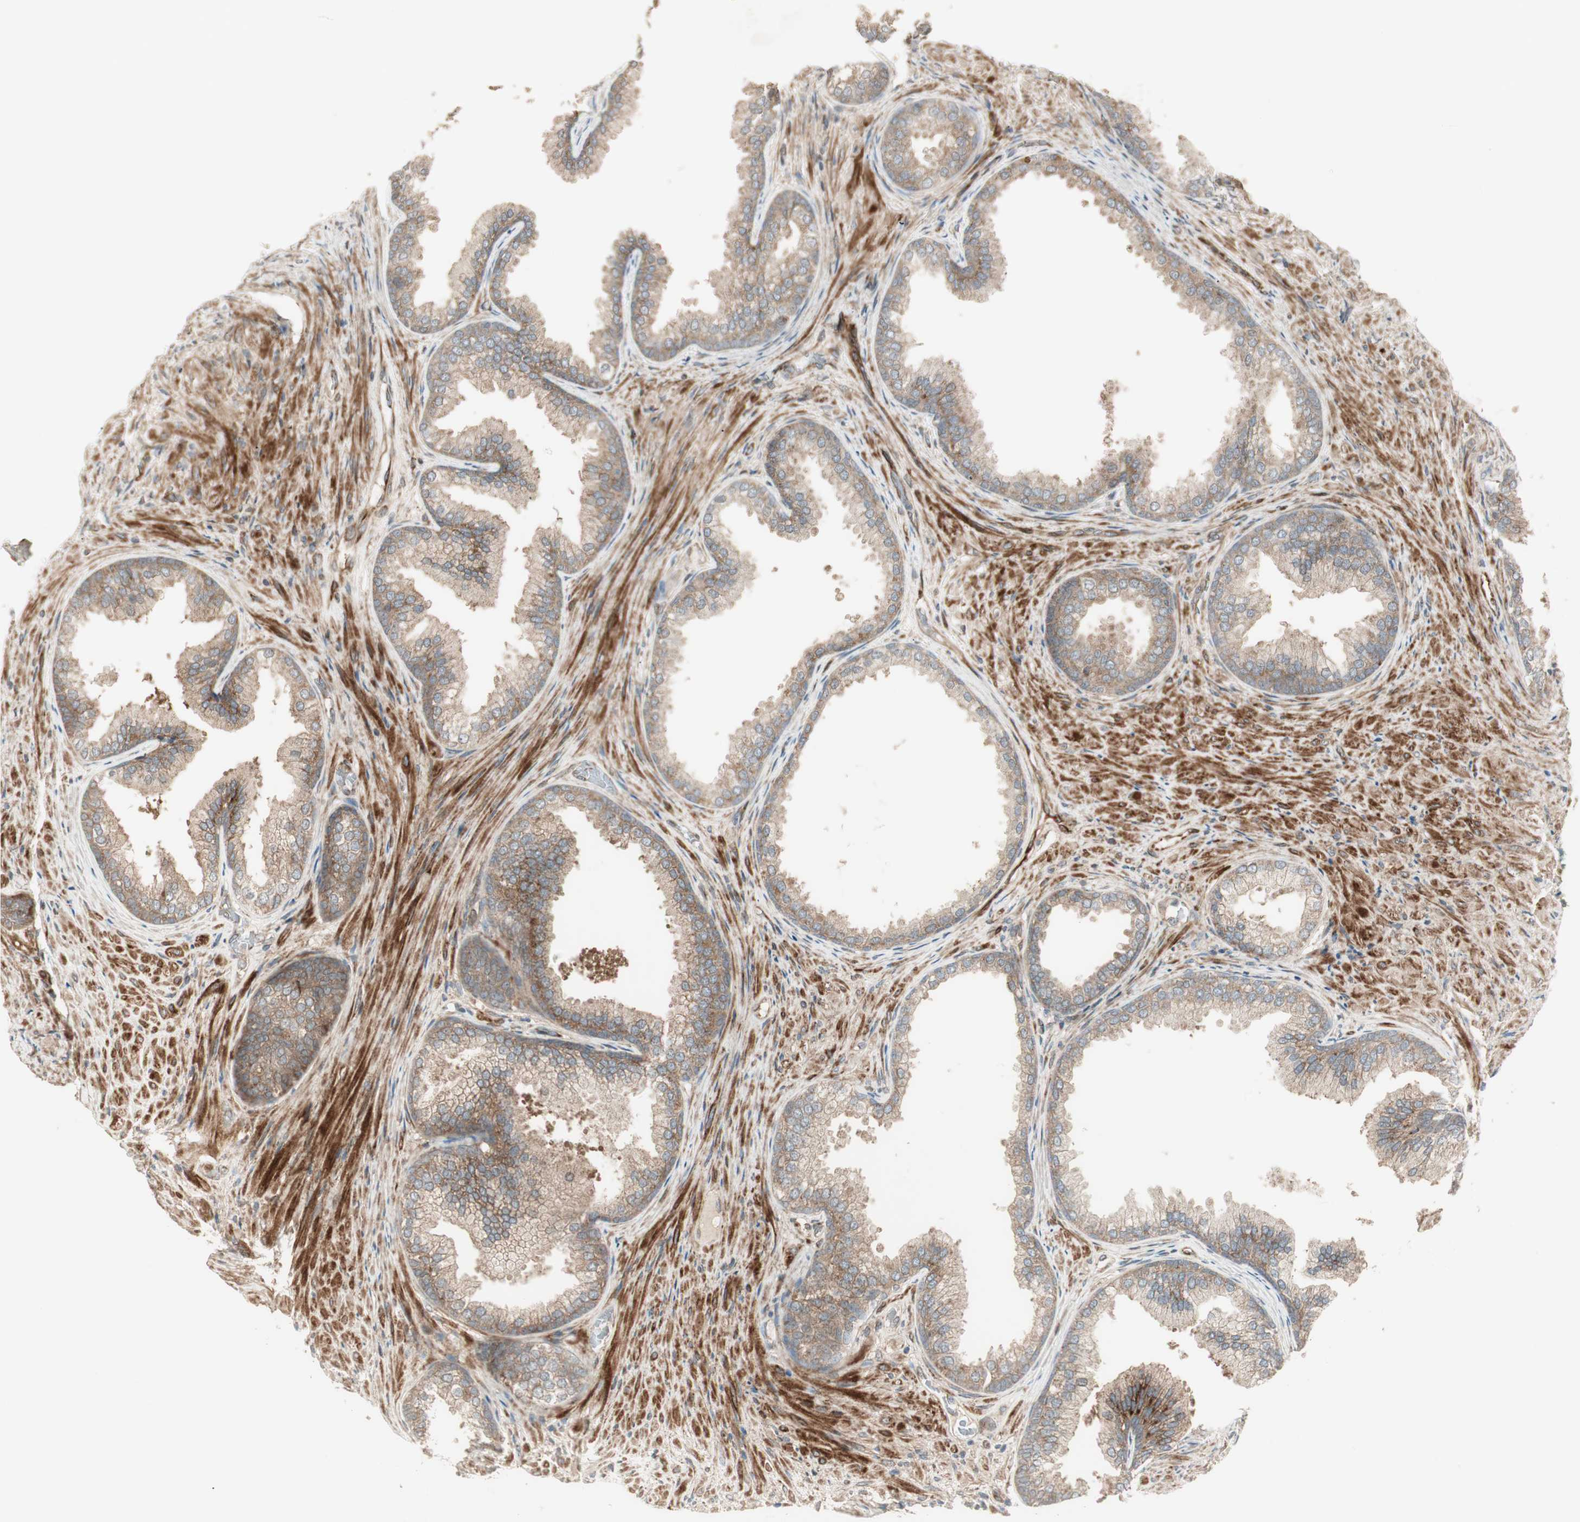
{"staining": {"intensity": "weak", "quantity": ">75%", "location": "cytoplasmic/membranous"}, "tissue": "prostate", "cell_type": "Glandular cells", "image_type": "normal", "snomed": [{"axis": "morphology", "description": "Normal tissue, NOS"}, {"axis": "topography", "description": "Prostate"}], "caption": "The histopathology image exhibits staining of unremarkable prostate, revealing weak cytoplasmic/membranous protein positivity (brown color) within glandular cells. The protein of interest is shown in brown color, while the nuclei are stained blue.", "gene": "PPP2R5E", "patient": {"sex": "male", "age": 76}}